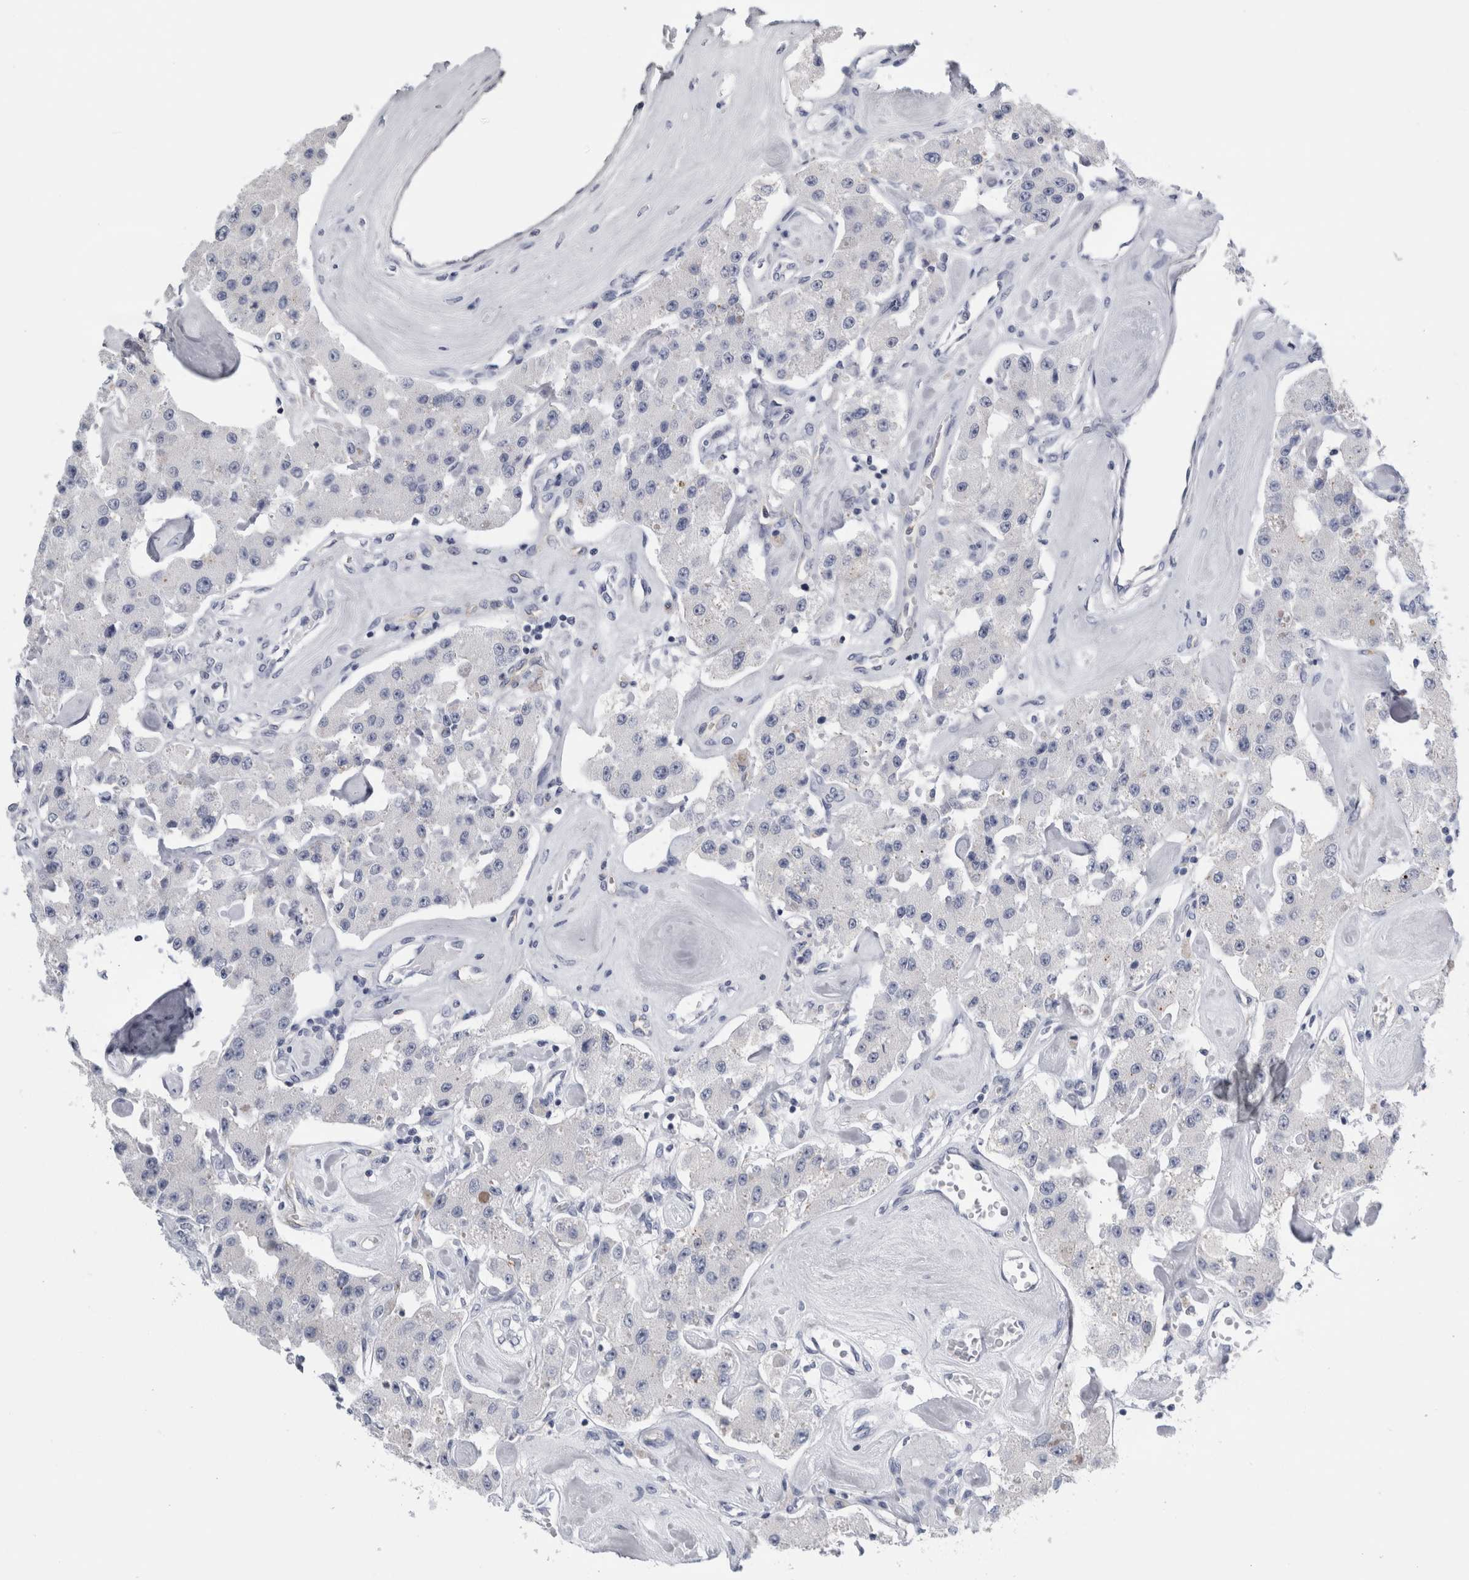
{"staining": {"intensity": "negative", "quantity": "none", "location": "none"}, "tissue": "carcinoid", "cell_type": "Tumor cells", "image_type": "cancer", "snomed": [{"axis": "morphology", "description": "Carcinoid, malignant, NOS"}, {"axis": "topography", "description": "Pancreas"}], "caption": "This is a photomicrograph of immunohistochemistry staining of malignant carcinoid, which shows no expression in tumor cells. Brightfield microscopy of immunohistochemistry stained with DAB (brown) and hematoxylin (blue), captured at high magnification.", "gene": "ANKFY1", "patient": {"sex": "male", "age": 41}}